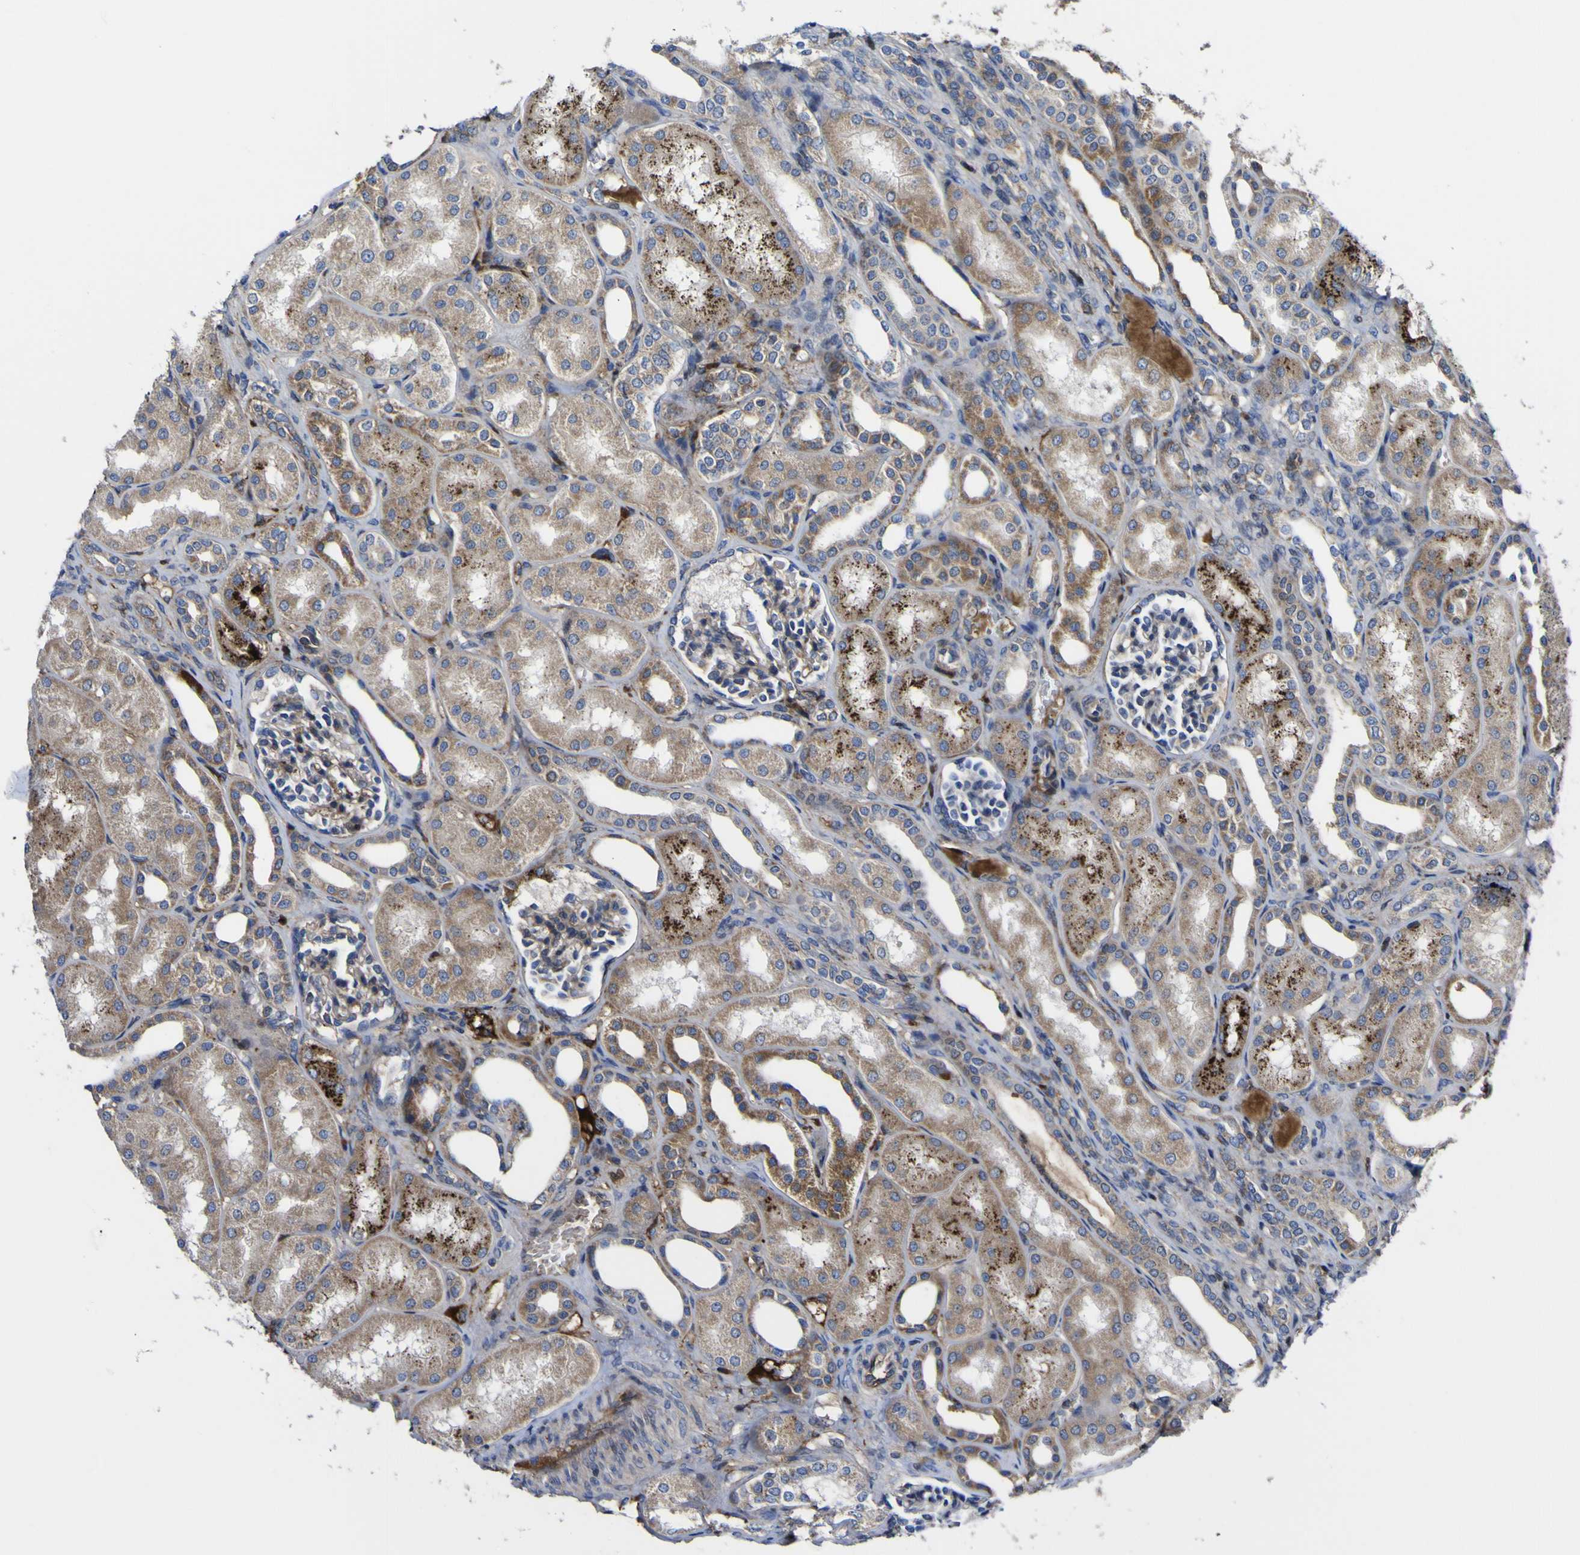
{"staining": {"intensity": "moderate", "quantity": ">75%", "location": "cytoplasmic/membranous"}, "tissue": "kidney", "cell_type": "Cells in glomeruli", "image_type": "normal", "snomed": [{"axis": "morphology", "description": "Normal tissue, NOS"}, {"axis": "topography", "description": "Kidney"}], "caption": "Immunohistochemistry (IHC) (DAB) staining of benign human kidney shows moderate cytoplasmic/membranous protein expression in approximately >75% of cells in glomeruli. (Stains: DAB in brown, nuclei in blue, Microscopy: brightfield microscopy at high magnification).", "gene": "CCDC90B", "patient": {"sex": "male", "age": 7}}